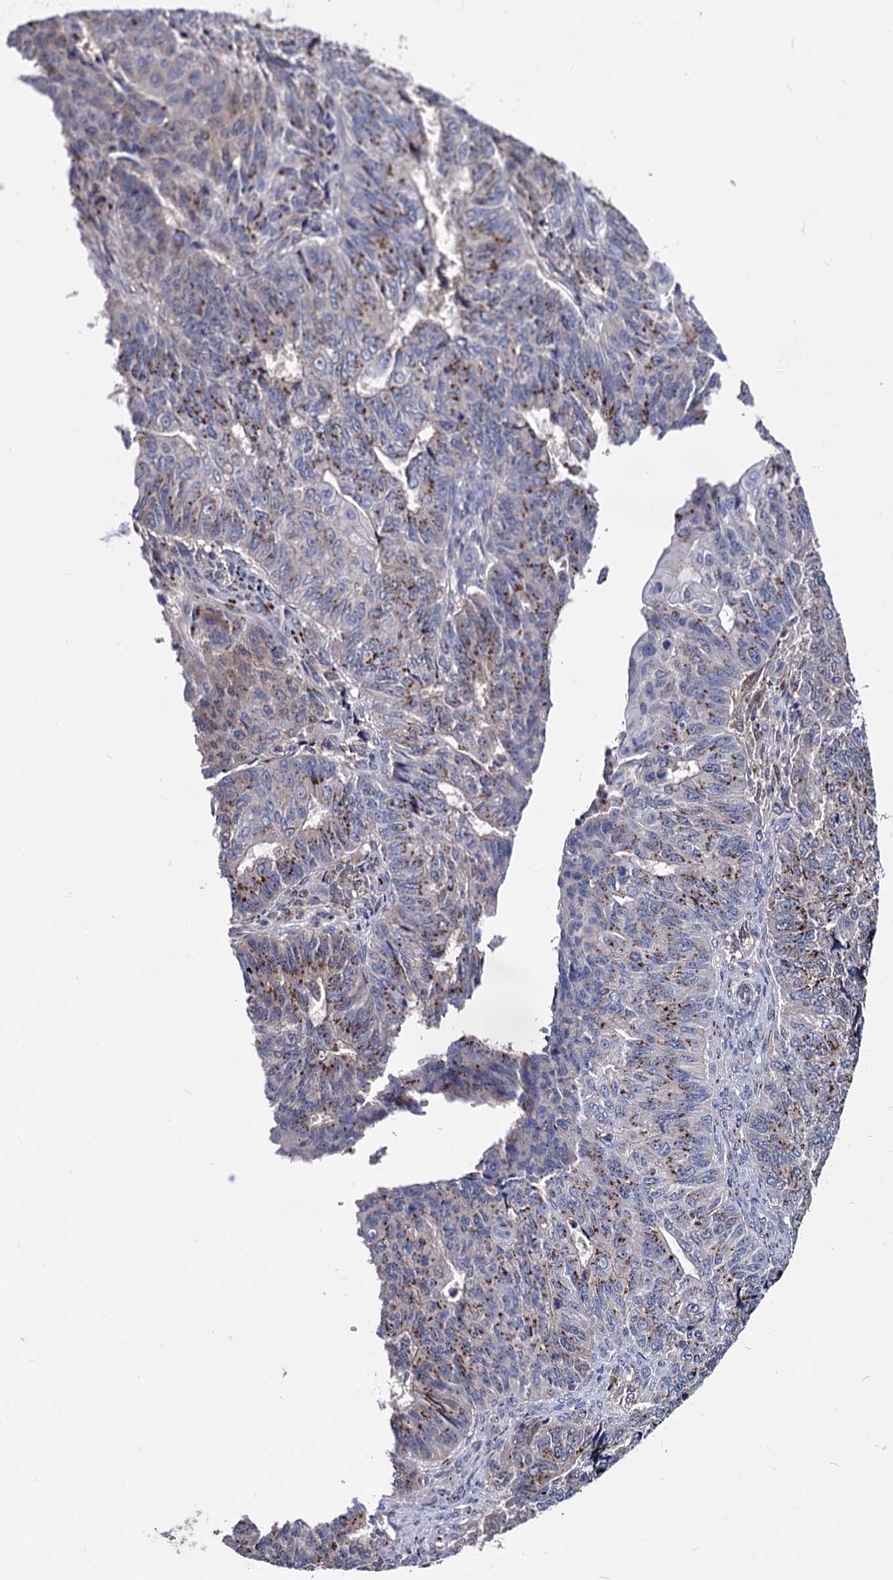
{"staining": {"intensity": "moderate", "quantity": "25%-75%", "location": "cytoplasmic/membranous"}, "tissue": "endometrial cancer", "cell_type": "Tumor cells", "image_type": "cancer", "snomed": [{"axis": "morphology", "description": "Adenocarcinoma, NOS"}, {"axis": "topography", "description": "Endometrium"}], "caption": "Approximately 25%-75% of tumor cells in human endometrial cancer (adenocarcinoma) display moderate cytoplasmic/membranous protein expression as visualized by brown immunohistochemical staining.", "gene": "ESD", "patient": {"sex": "female", "age": 32}}